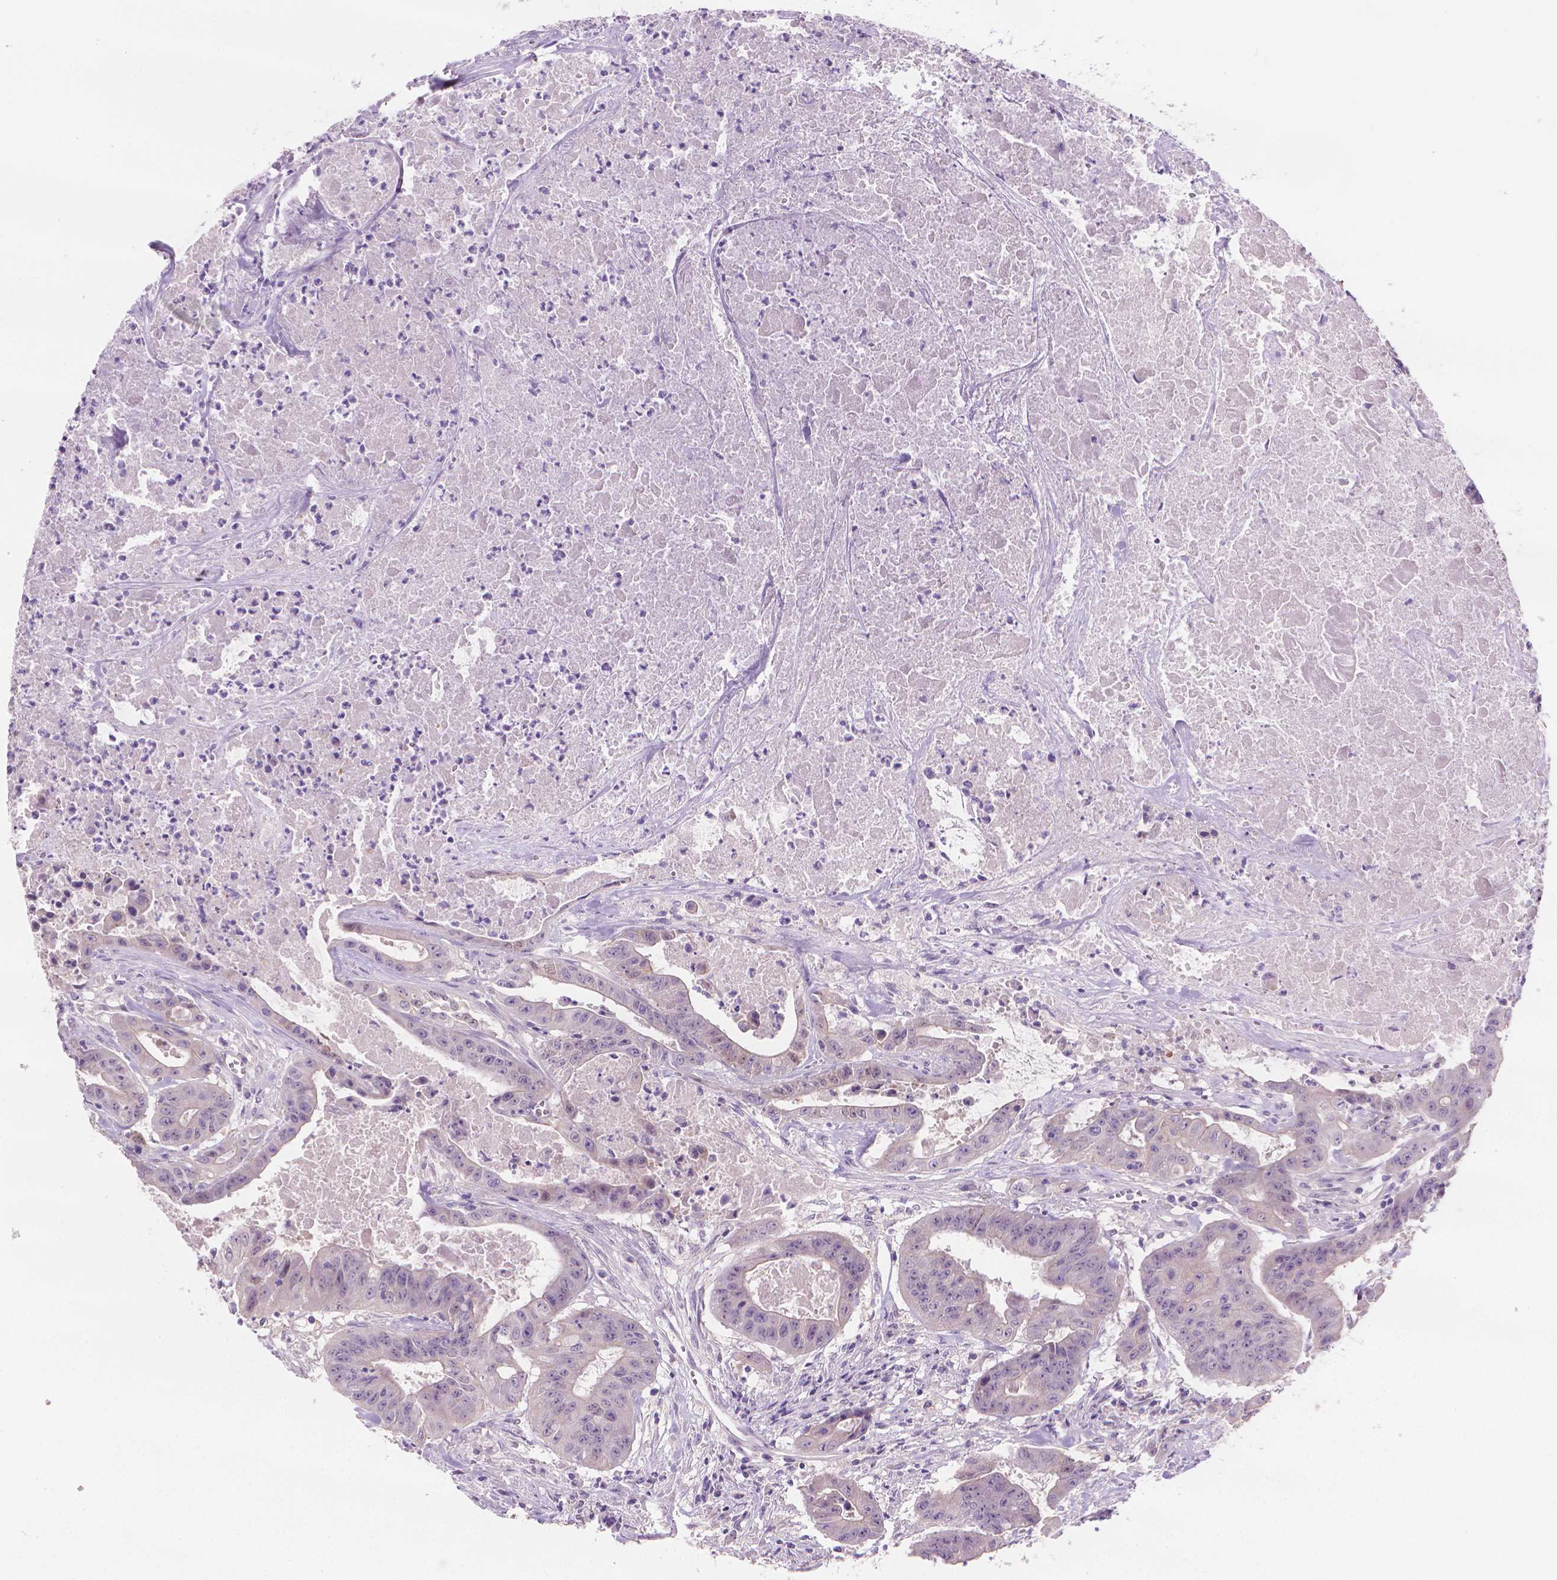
{"staining": {"intensity": "negative", "quantity": "none", "location": "none"}, "tissue": "colorectal cancer", "cell_type": "Tumor cells", "image_type": "cancer", "snomed": [{"axis": "morphology", "description": "Adenocarcinoma, NOS"}, {"axis": "topography", "description": "Colon"}], "caption": "Tumor cells are negative for brown protein staining in adenocarcinoma (colorectal). Brightfield microscopy of immunohistochemistry (IHC) stained with DAB (brown) and hematoxylin (blue), captured at high magnification.", "gene": "GSDMA", "patient": {"sex": "male", "age": 33}}